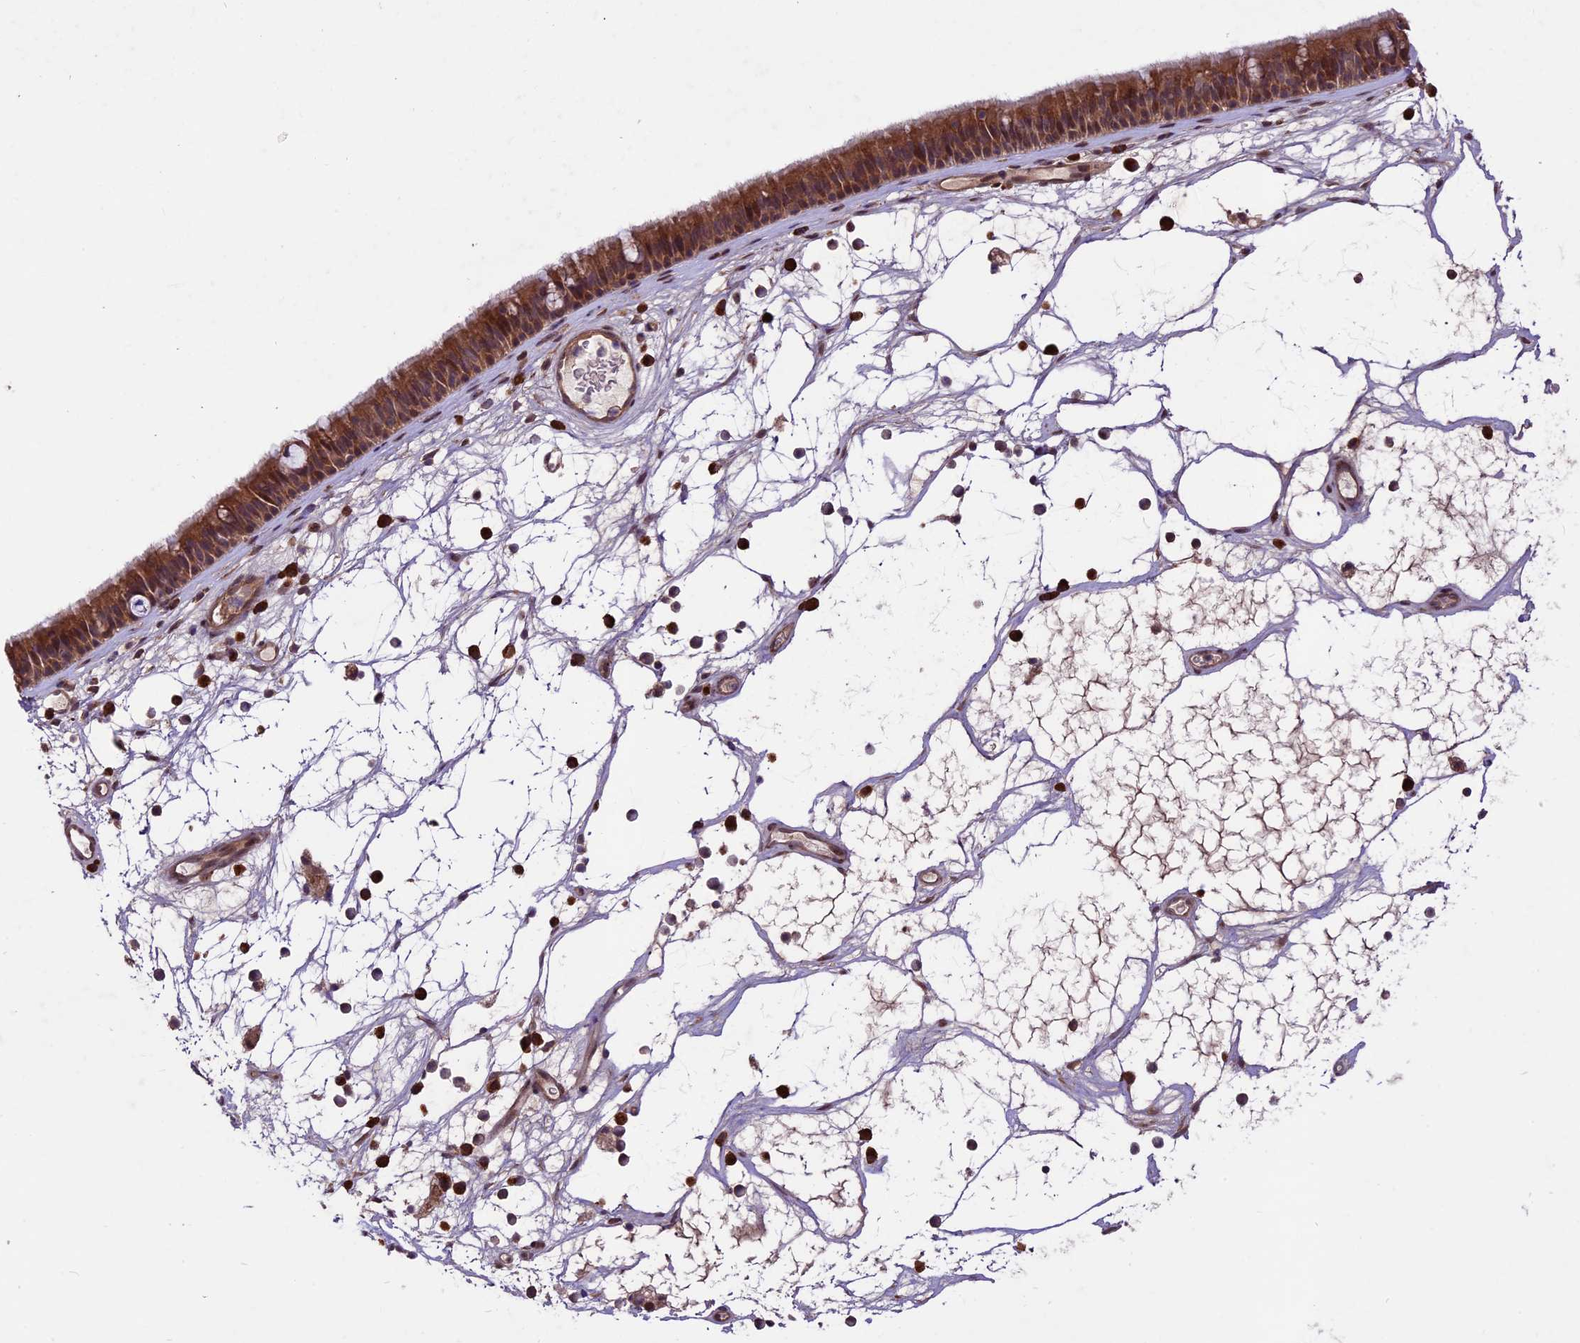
{"staining": {"intensity": "moderate", "quantity": ">75%", "location": "cytoplasmic/membranous"}, "tissue": "nasopharynx", "cell_type": "Respiratory epithelial cells", "image_type": "normal", "snomed": [{"axis": "morphology", "description": "Normal tissue, NOS"}, {"axis": "morphology", "description": "Inflammation, NOS"}, {"axis": "morphology", "description": "Malignant melanoma, Metastatic site"}, {"axis": "topography", "description": "Nasopharynx"}], "caption": "Protein positivity by immunohistochemistry (IHC) displays moderate cytoplasmic/membranous positivity in about >75% of respiratory epithelial cells in normal nasopharynx.", "gene": "HDAC5", "patient": {"sex": "male", "age": 70}}